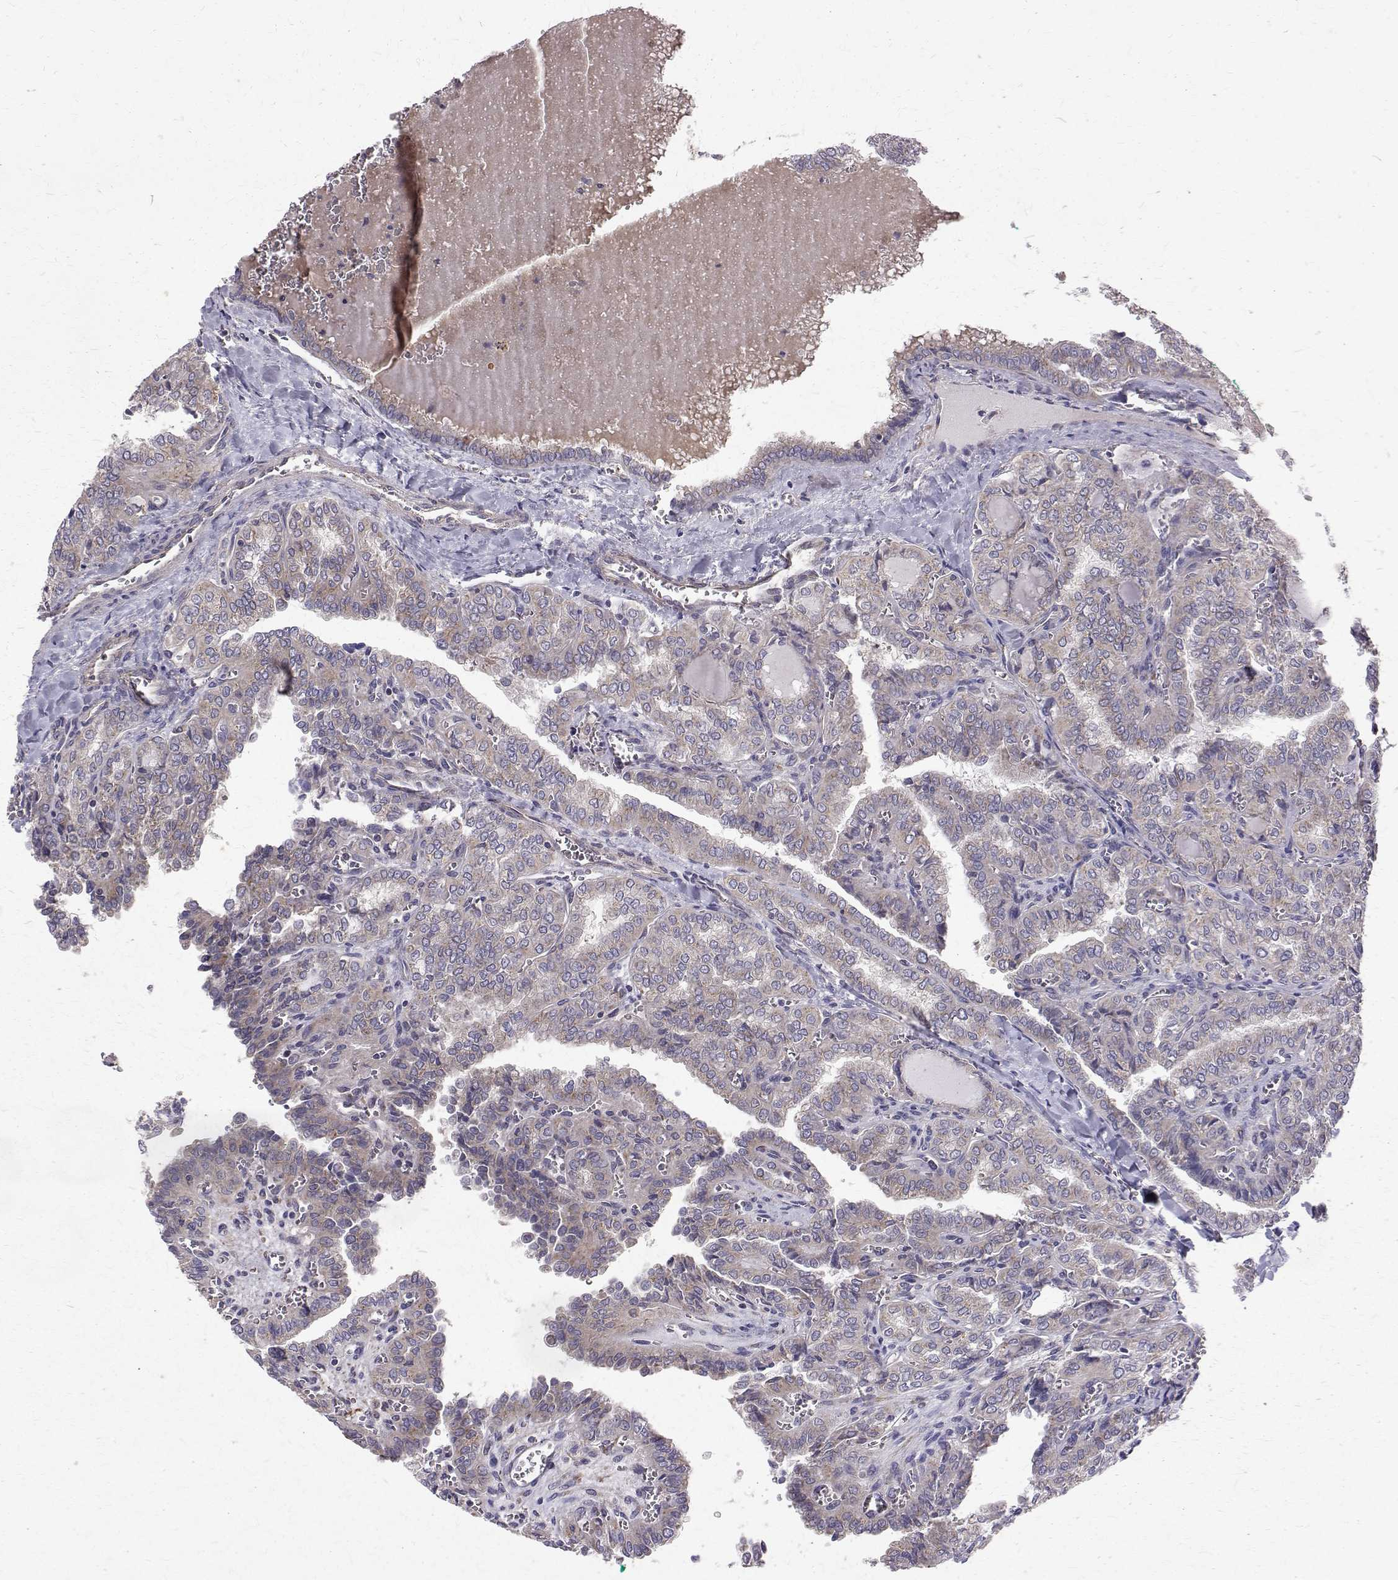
{"staining": {"intensity": "moderate", "quantity": "25%-75%", "location": "cytoplasmic/membranous"}, "tissue": "thyroid cancer", "cell_type": "Tumor cells", "image_type": "cancer", "snomed": [{"axis": "morphology", "description": "Papillary adenocarcinoma, NOS"}, {"axis": "topography", "description": "Thyroid gland"}], "caption": "A photomicrograph of human thyroid cancer (papillary adenocarcinoma) stained for a protein displays moderate cytoplasmic/membranous brown staining in tumor cells.", "gene": "ARFGAP1", "patient": {"sex": "female", "age": 41}}